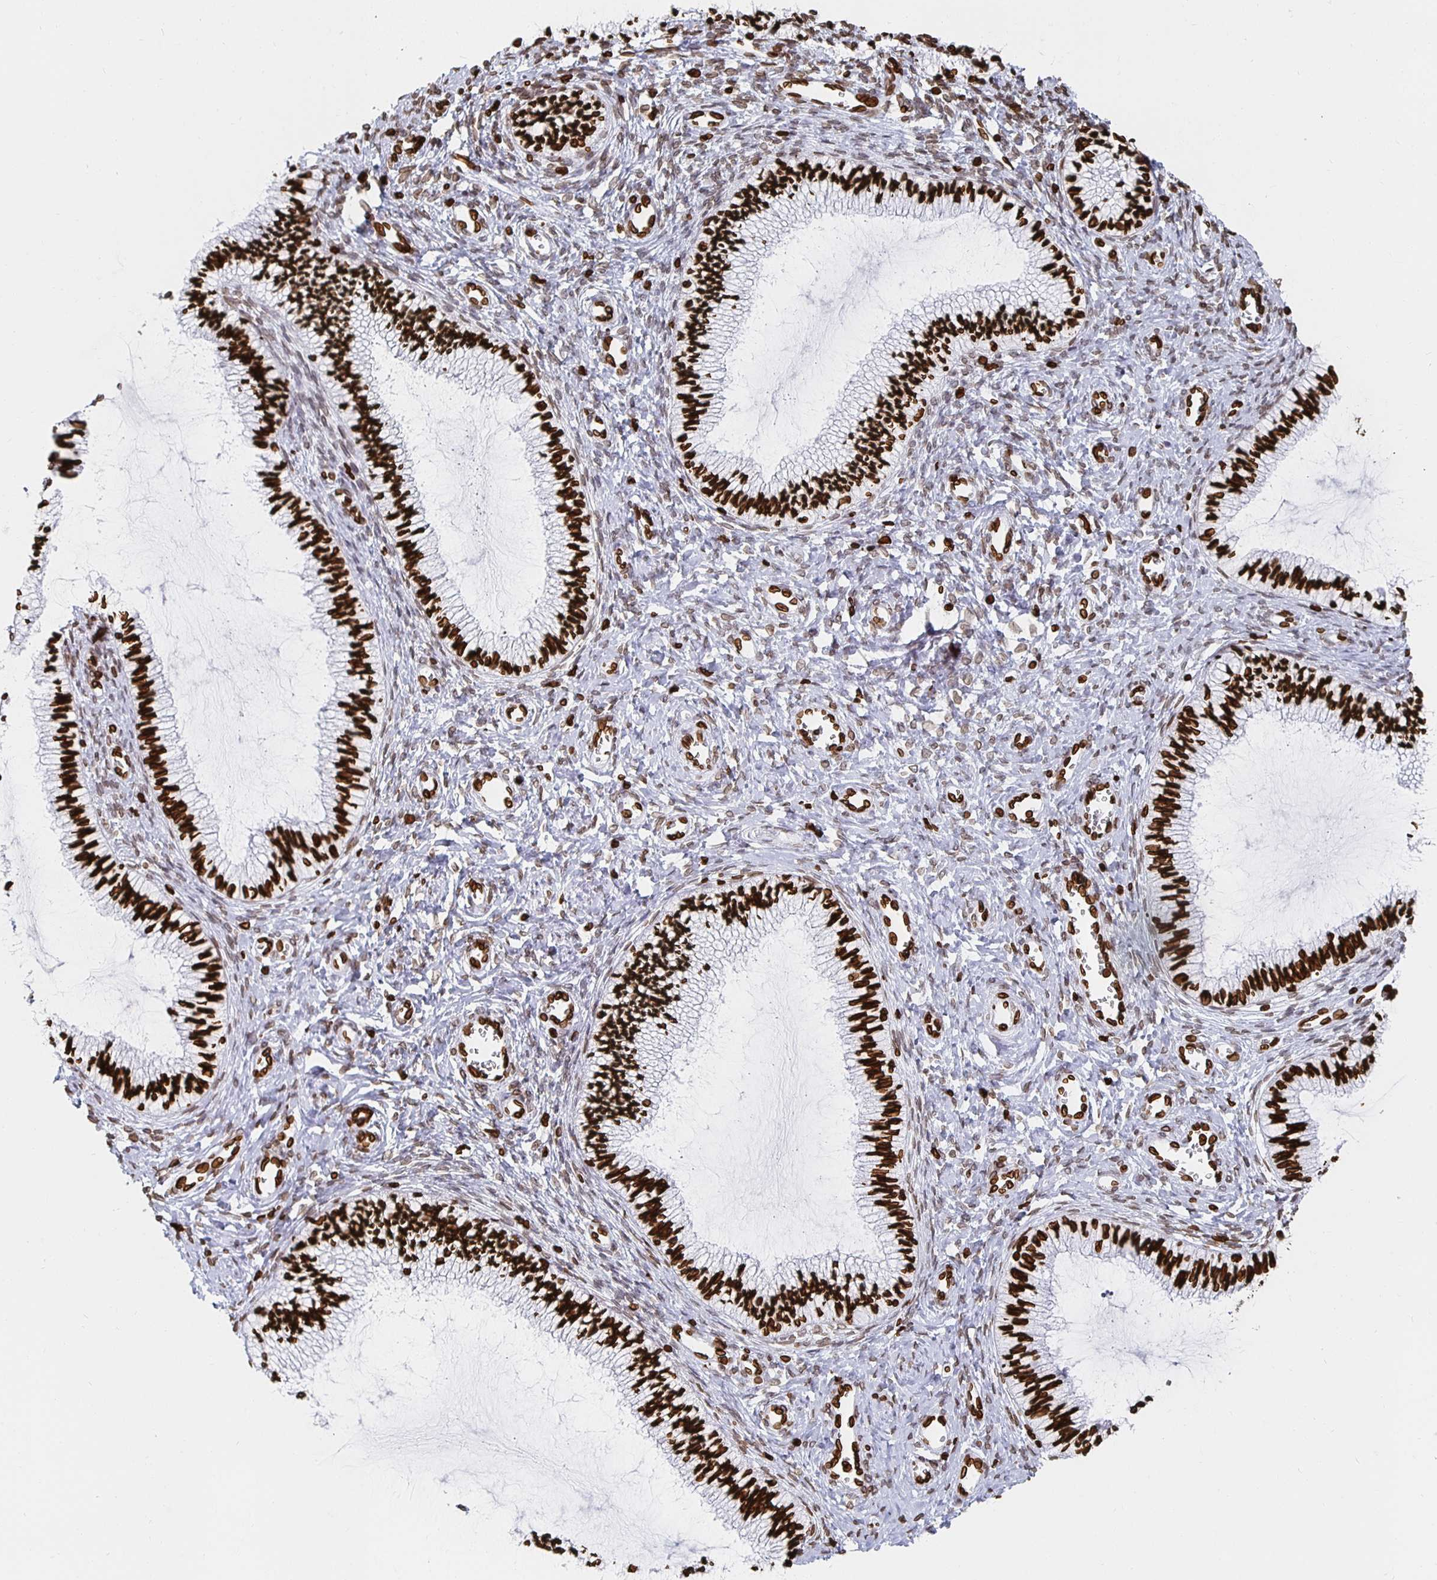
{"staining": {"intensity": "strong", "quantity": ">75%", "location": "nuclear"}, "tissue": "cervix", "cell_type": "Glandular cells", "image_type": "normal", "snomed": [{"axis": "morphology", "description": "Normal tissue, NOS"}, {"axis": "topography", "description": "Cervix"}], "caption": "Cervix stained with IHC shows strong nuclear positivity in approximately >75% of glandular cells. Using DAB (3,3'-diaminobenzidine) (brown) and hematoxylin (blue) stains, captured at high magnification using brightfield microscopy.", "gene": "LMNB1", "patient": {"sex": "female", "age": 24}}